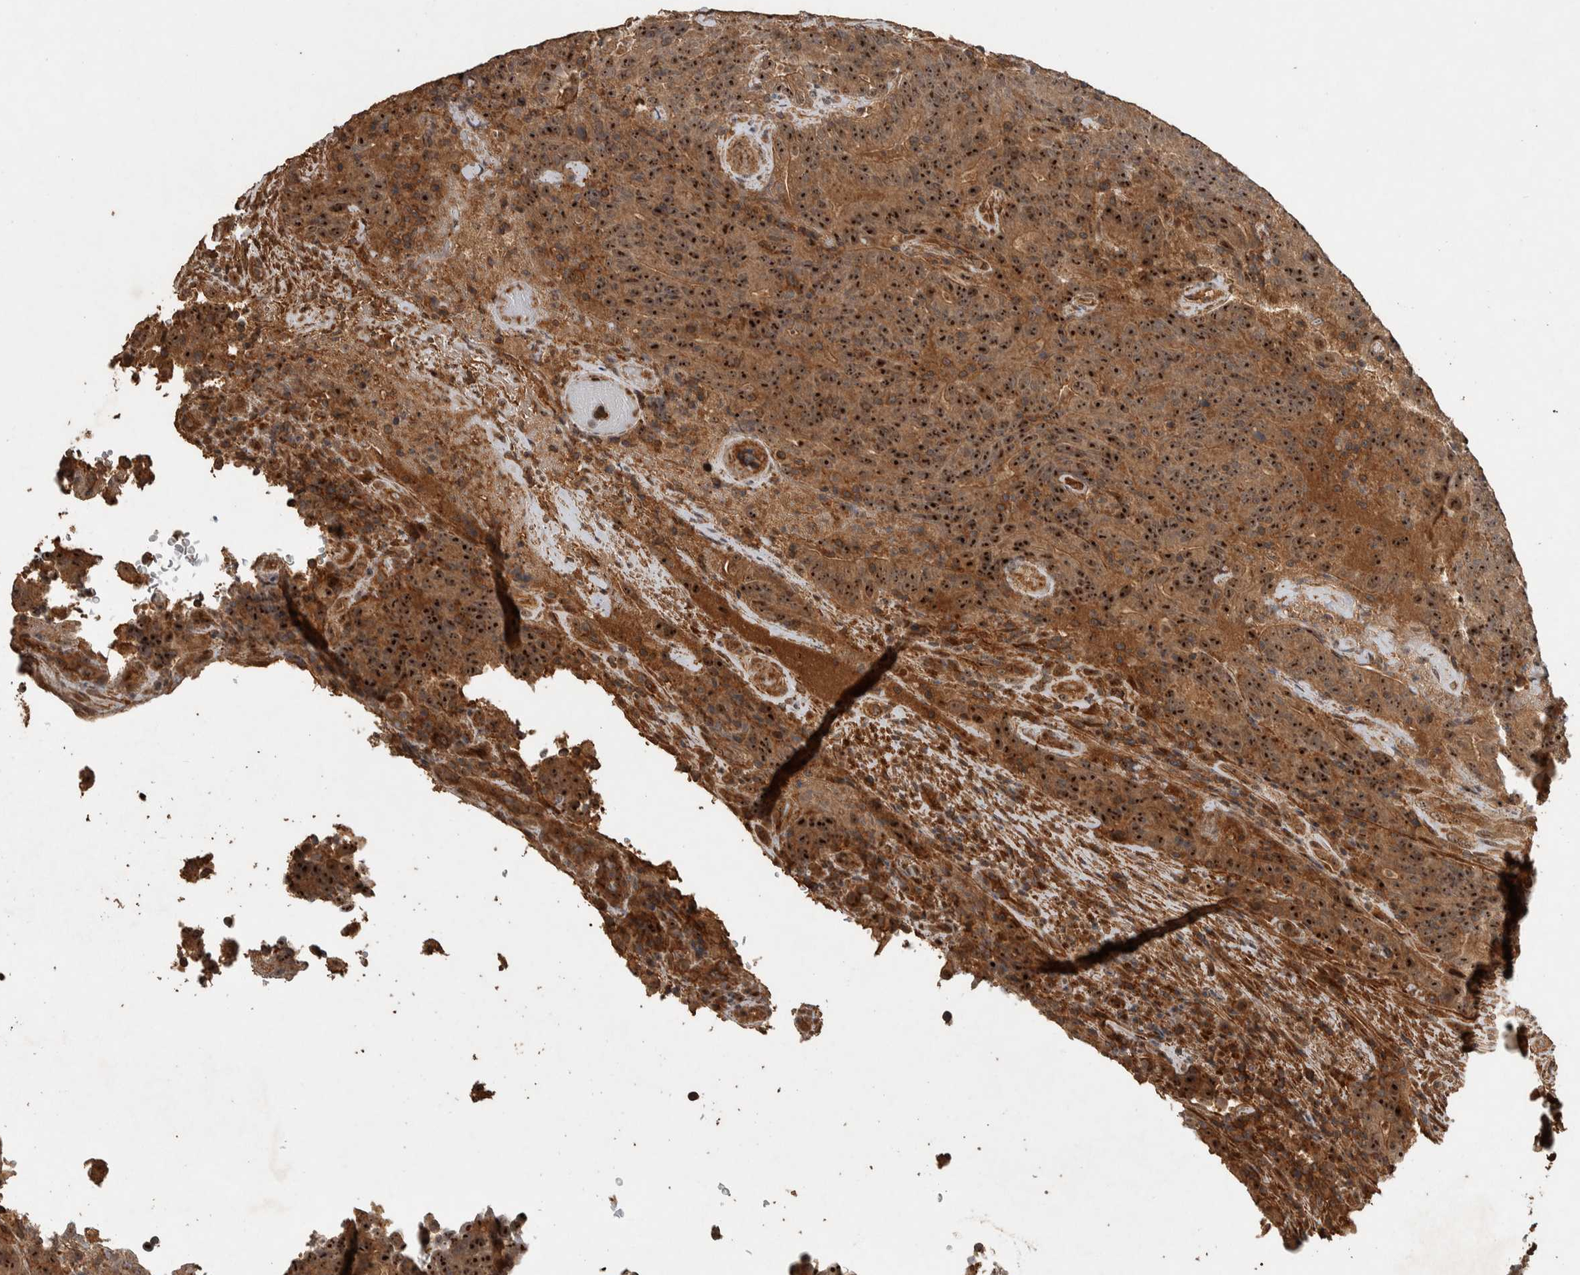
{"staining": {"intensity": "strong", "quantity": ">75%", "location": "cytoplasmic/membranous,nuclear"}, "tissue": "colorectal cancer", "cell_type": "Tumor cells", "image_type": "cancer", "snomed": [{"axis": "morphology", "description": "Normal tissue, NOS"}, {"axis": "morphology", "description": "Adenocarcinoma, NOS"}, {"axis": "topography", "description": "Colon"}], "caption": "Immunohistochemical staining of human colorectal cancer exhibits high levels of strong cytoplasmic/membranous and nuclear staining in approximately >75% of tumor cells.", "gene": "SPHK1", "patient": {"sex": "female", "age": 75}}